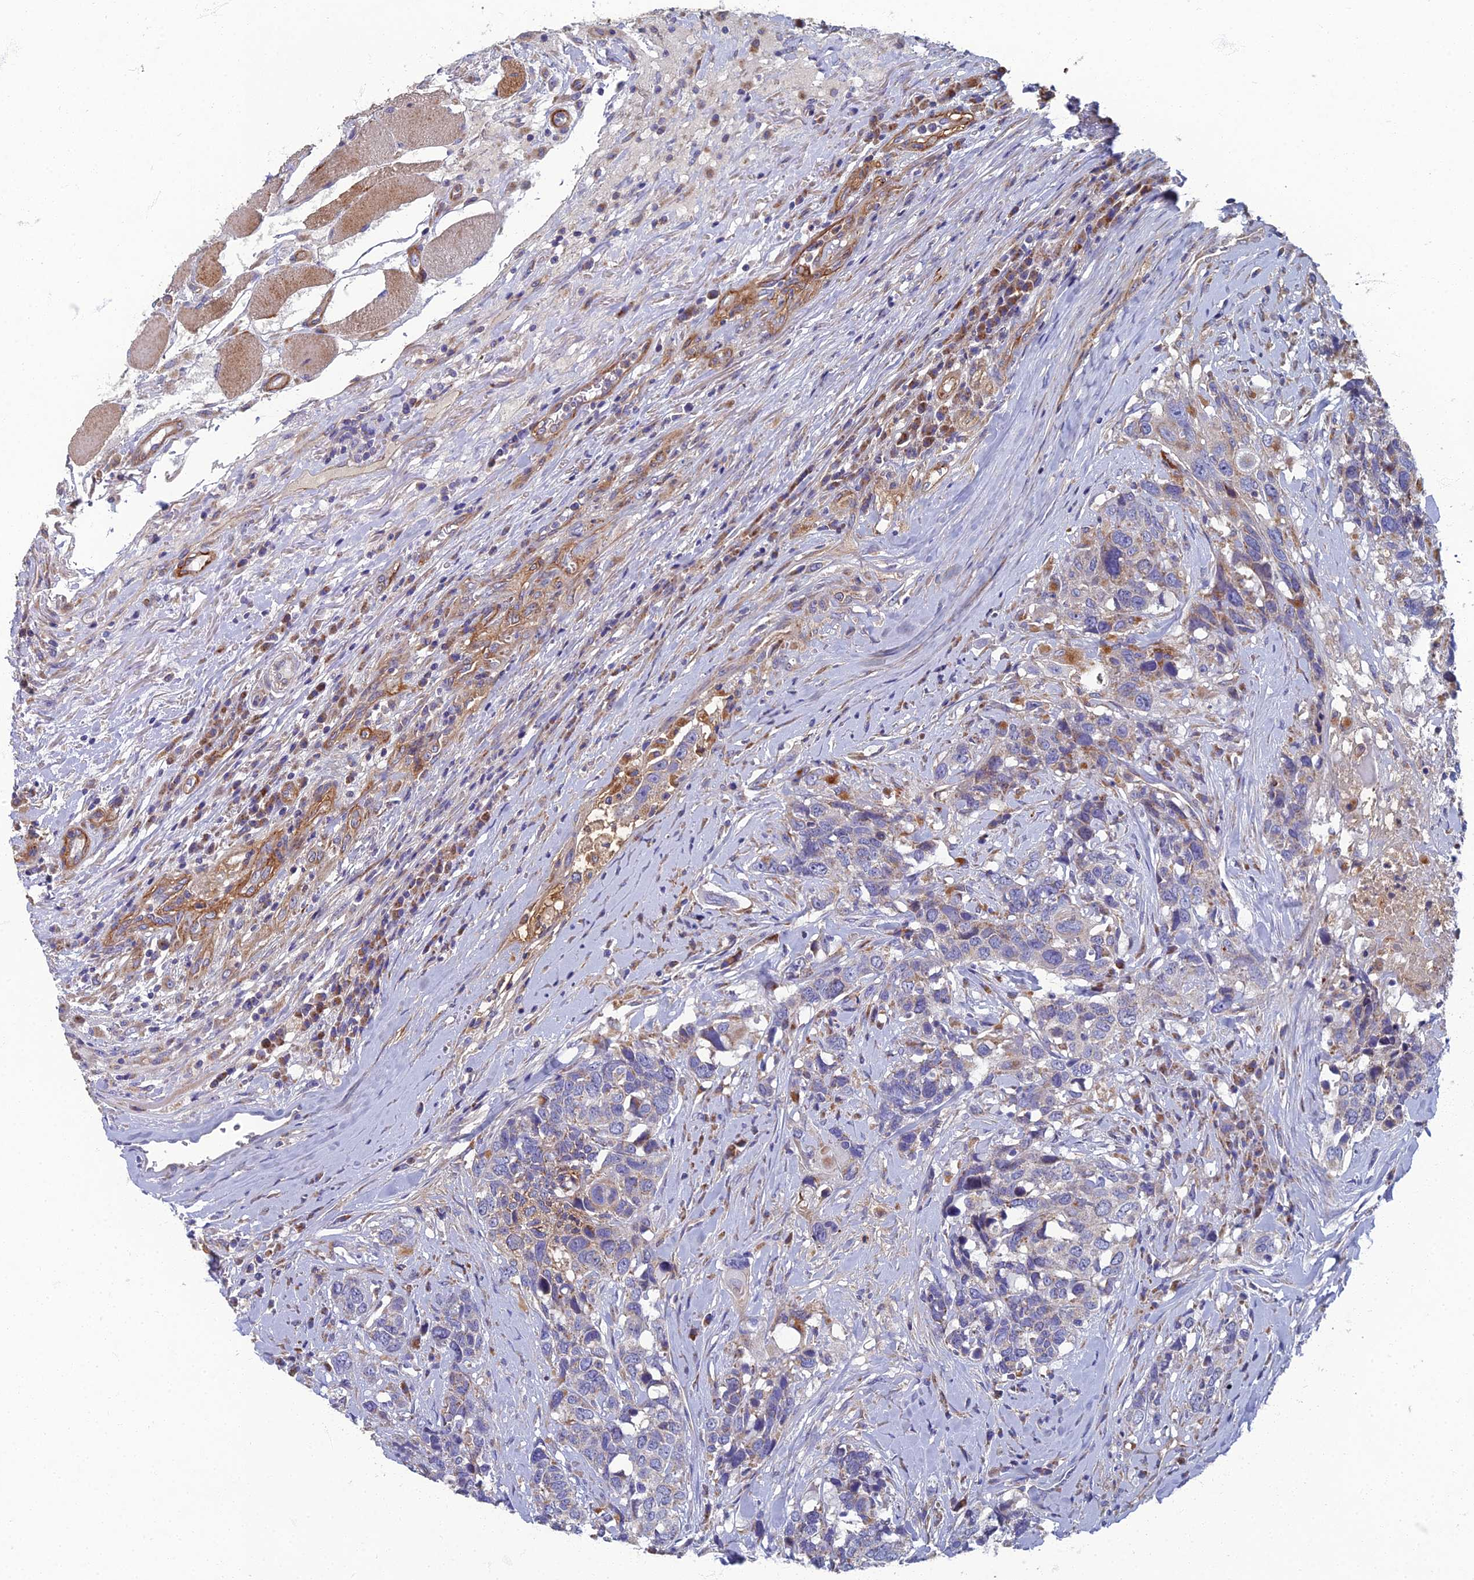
{"staining": {"intensity": "negative", "quantity": "none", "location": "none"}, "tissue": "head and neck cancer", "cell_type": "Tumor cells", "image_type": "cancer", "snomed": [{"axis": "morphology", "description": "Squamous cell carcinoma, NOS"}, {"axis": "topography", "description": "Head-Neck"}], "caption": "Immunohistochemistry (IHC) histopathology image of human head and neck cancer (squamous cell carcinoma) stained for a protein (brown), which reveals no positivity in tumor cells.", "gene": "RNASEK", "patient": {"sex": "male", "age": 66}}